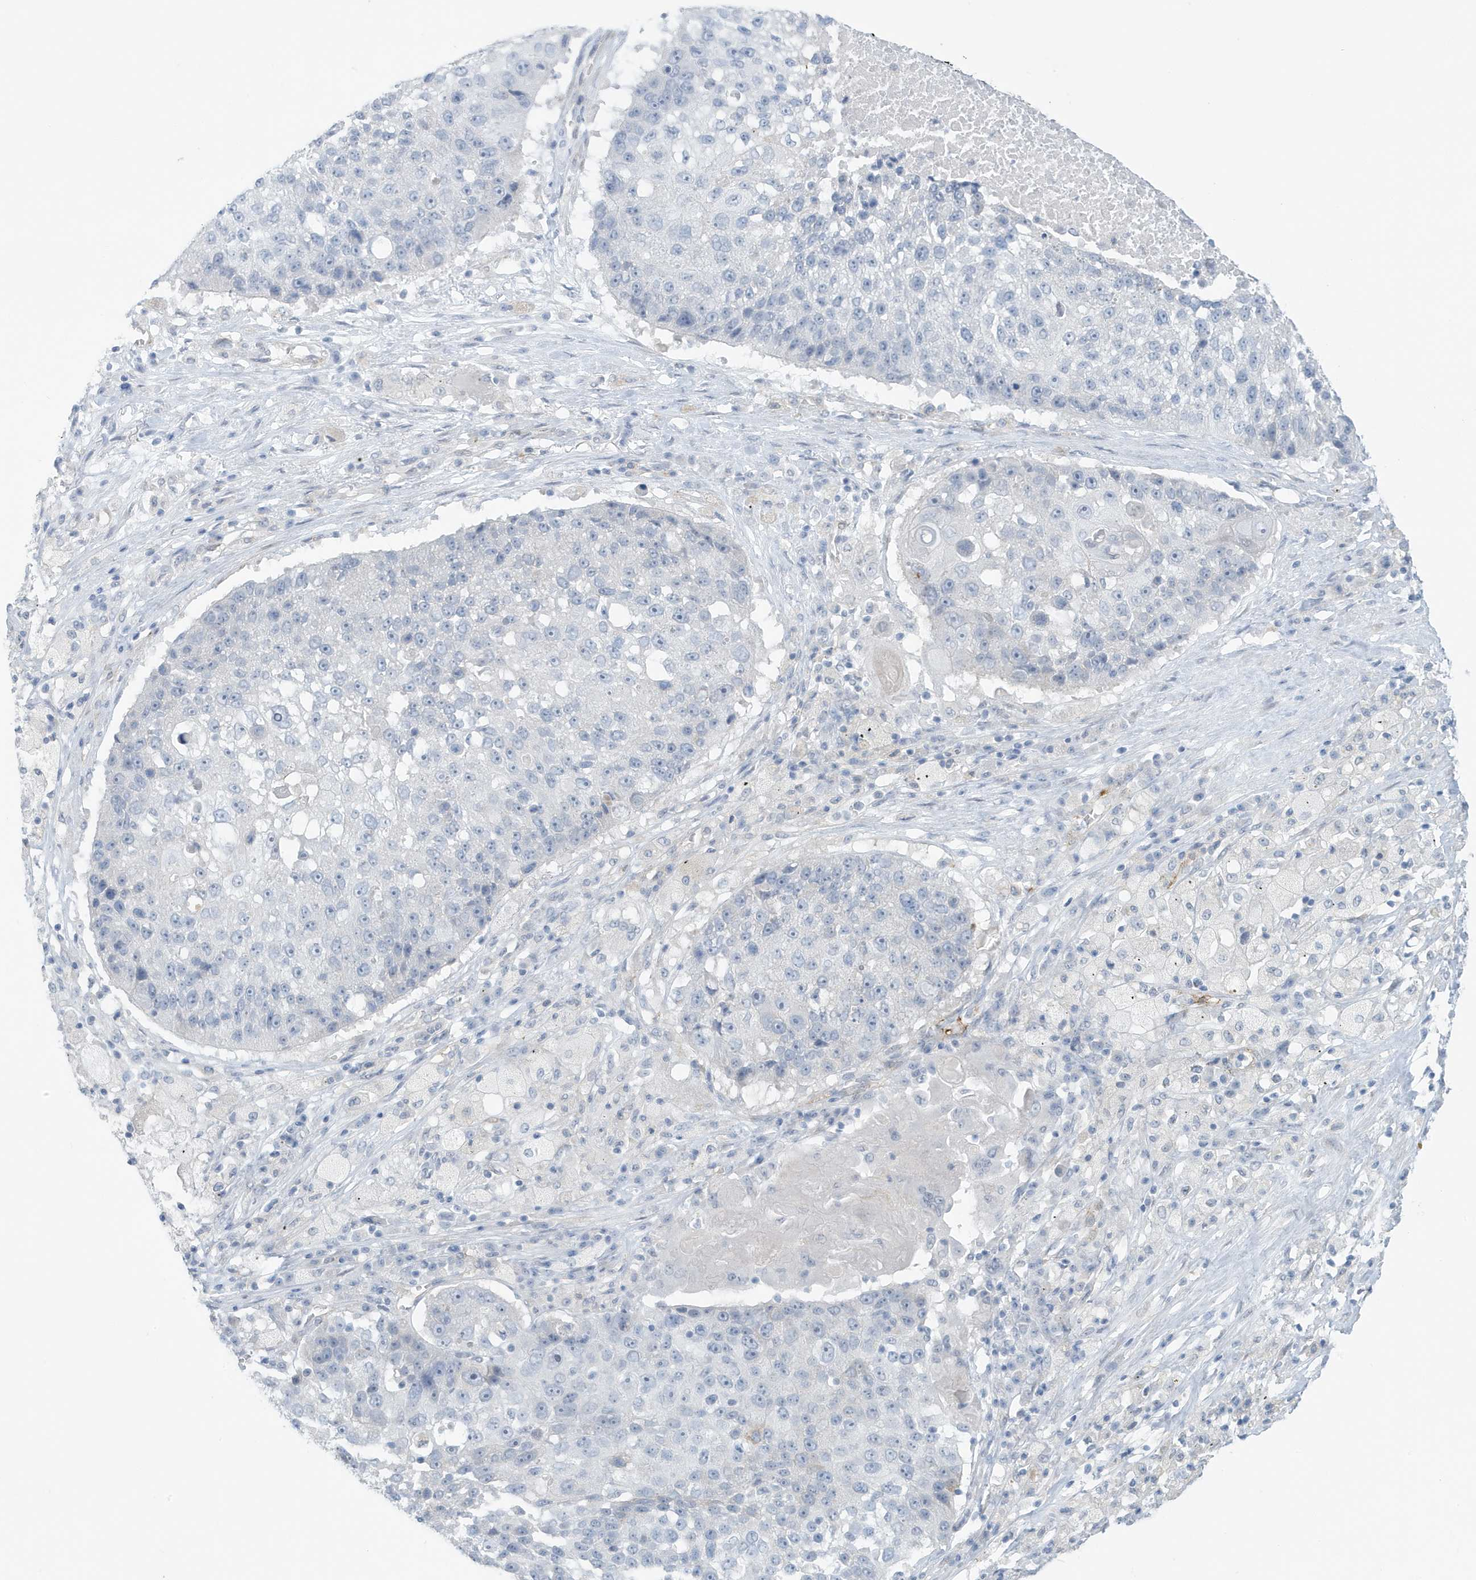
{"staining": {"intensity": "negative", "quantity": "none", "location": "none"}, "tissue": "lung cancer", "cell_type": "Tumor cells", "image_type": "cancer", "snomed": [{"axis": "morphology", "description": "Squamous cell carcinoma, NOS"}, {"axis": "topography", "description": "Lung"}], "caption": "Image shows no protein staining in tumor cells of lung cancer tissue.", "gene": "PERM1", "patient": {"sex": "male", "age": 61}}